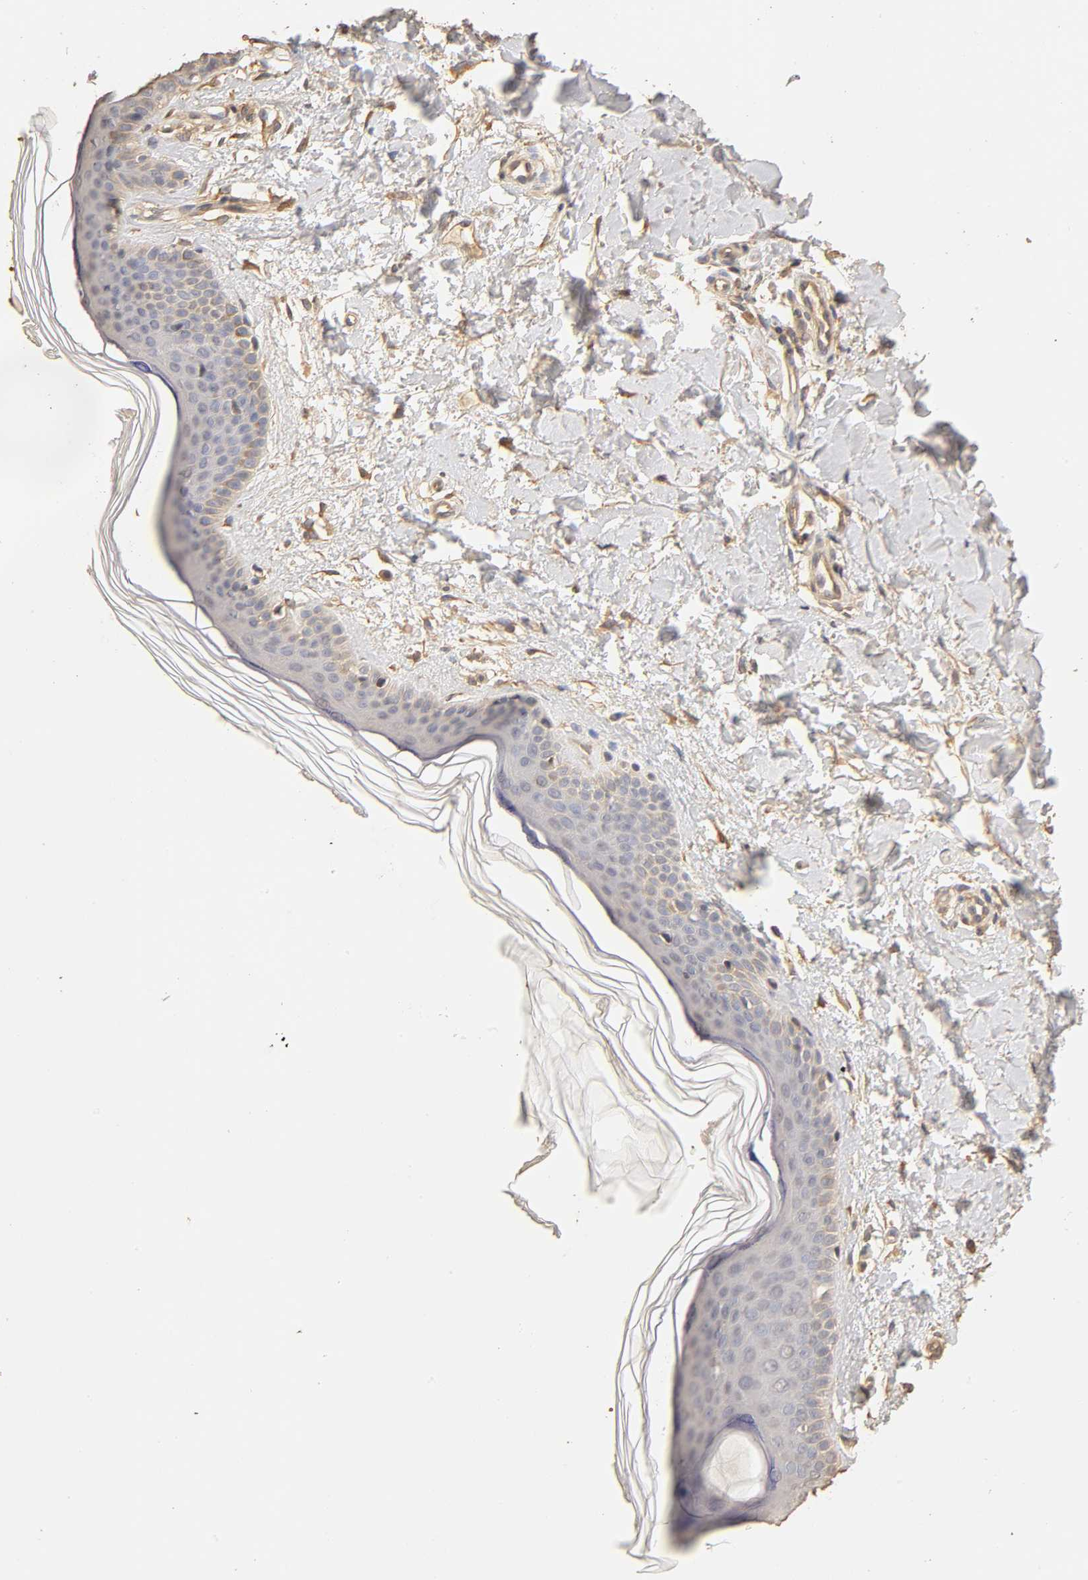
{"staining": {"intensity": "moderate", "quantity": ">75%", "location": "cytoplasmic/membranous"}, "tissue": "skin", "cell_type": "Fibroblasts", "image_type": "normal", "snomed": [{"axis": "morphology", "description": "Normal tissue, NOS"}, {"axis": "topography", "description": "Skin"}], "caption": "Immunohistochemistry histopathology image of normal skin: skin stained using IHC shows medium levels of moderate protein expression localized specifically in the cytoplasmic/membranous of fibroblasts, appearing as a cytoplasmic/membranous brown color.", "gene": "VSIG4", "patient": {"sex": "female", "age": 56}}